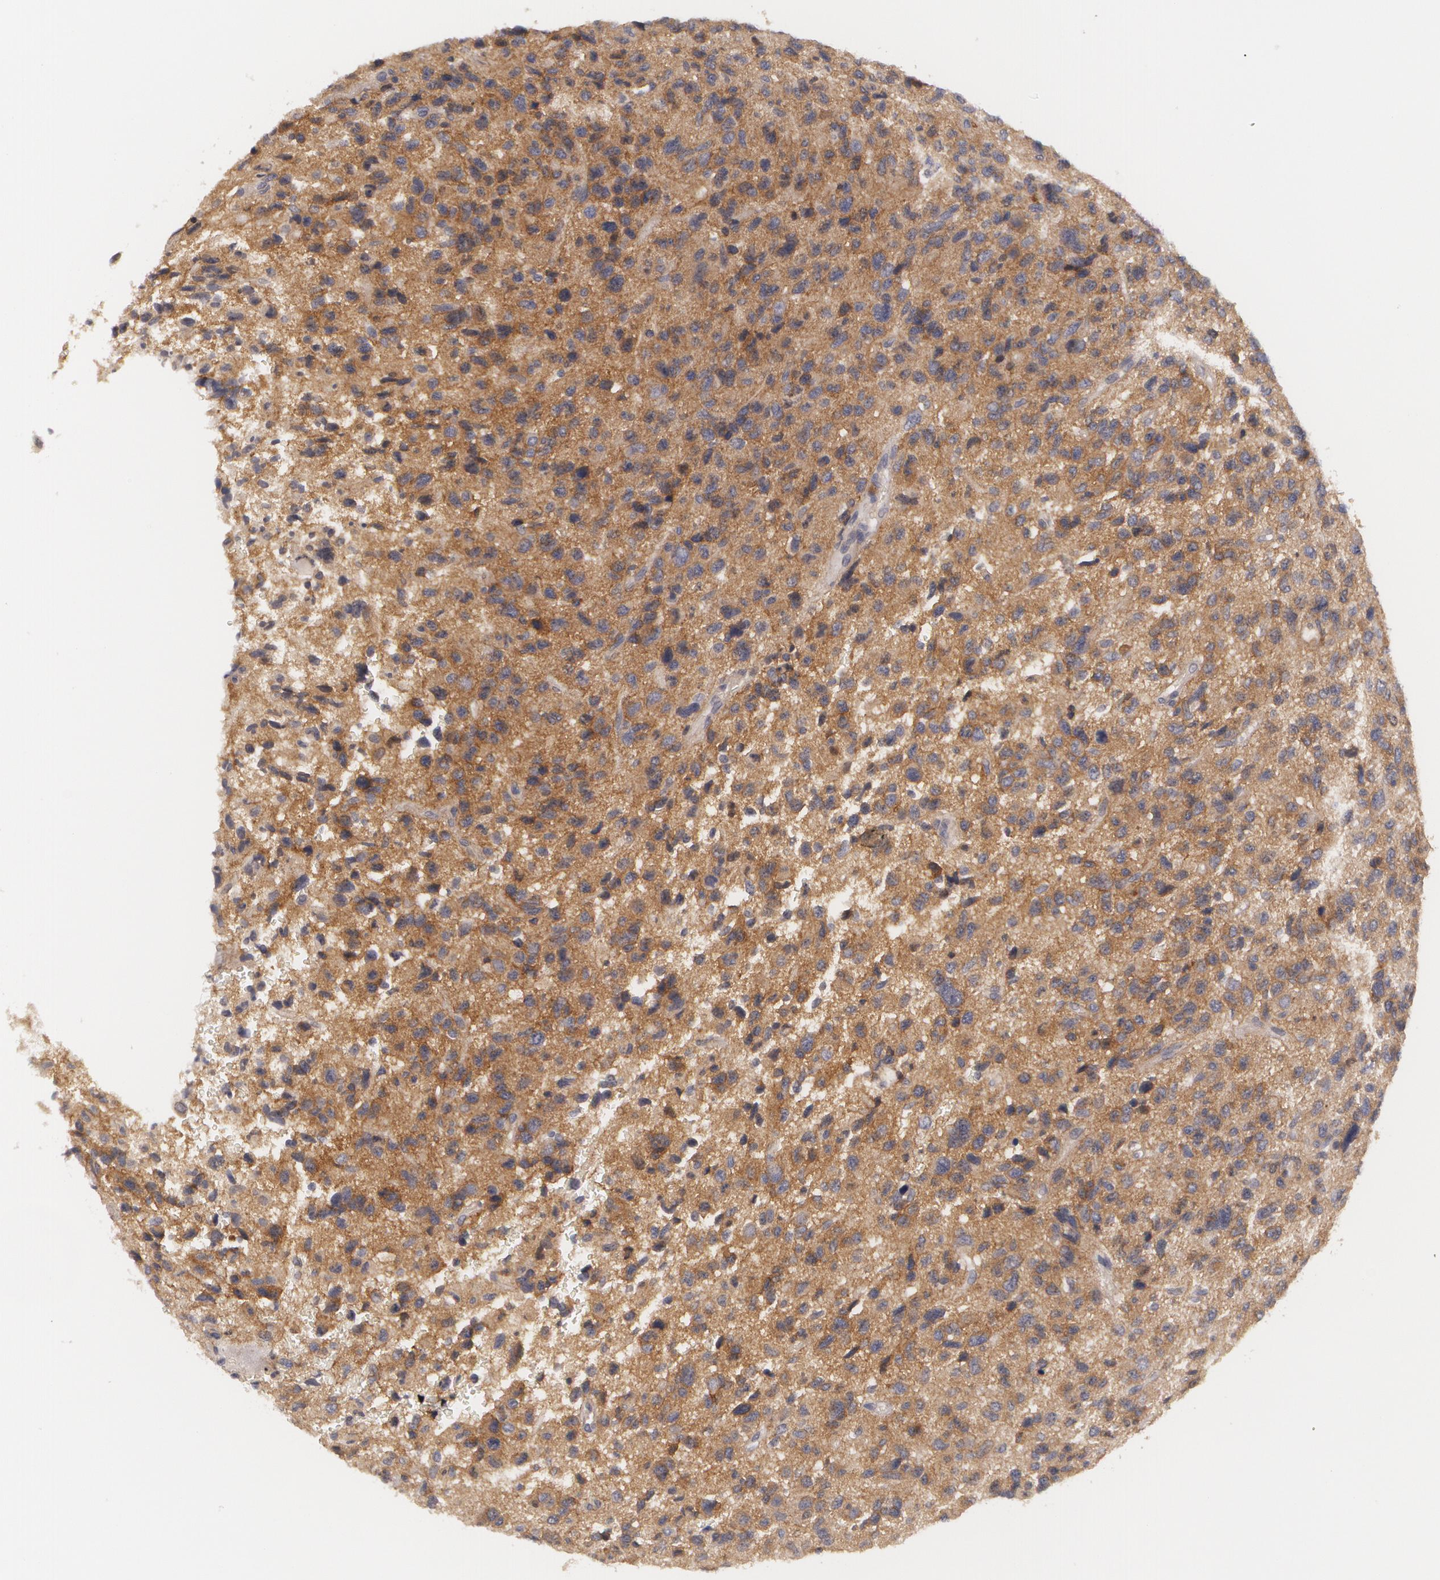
{"staining": {"intensity": "strong", "quantity": ">75%", "location": "cytoplasmic/membranous"}, "tissue": "glioma", "cell_type": "Tumor cells", "image_type": "cancer", "snomed": [{"axis": "morphology", "description": "Glioma, malignant, High grade"}, {"axis": "topography", "description": "Brain"}], "caption": "Protein staining by immunohistochemistry (IHC) reveals strong cytoplasmic/membranous positivity in about >75% of tumor cells in glioma.", "gene": "CASK", "patient": {"sex": "female", "age": 60}}